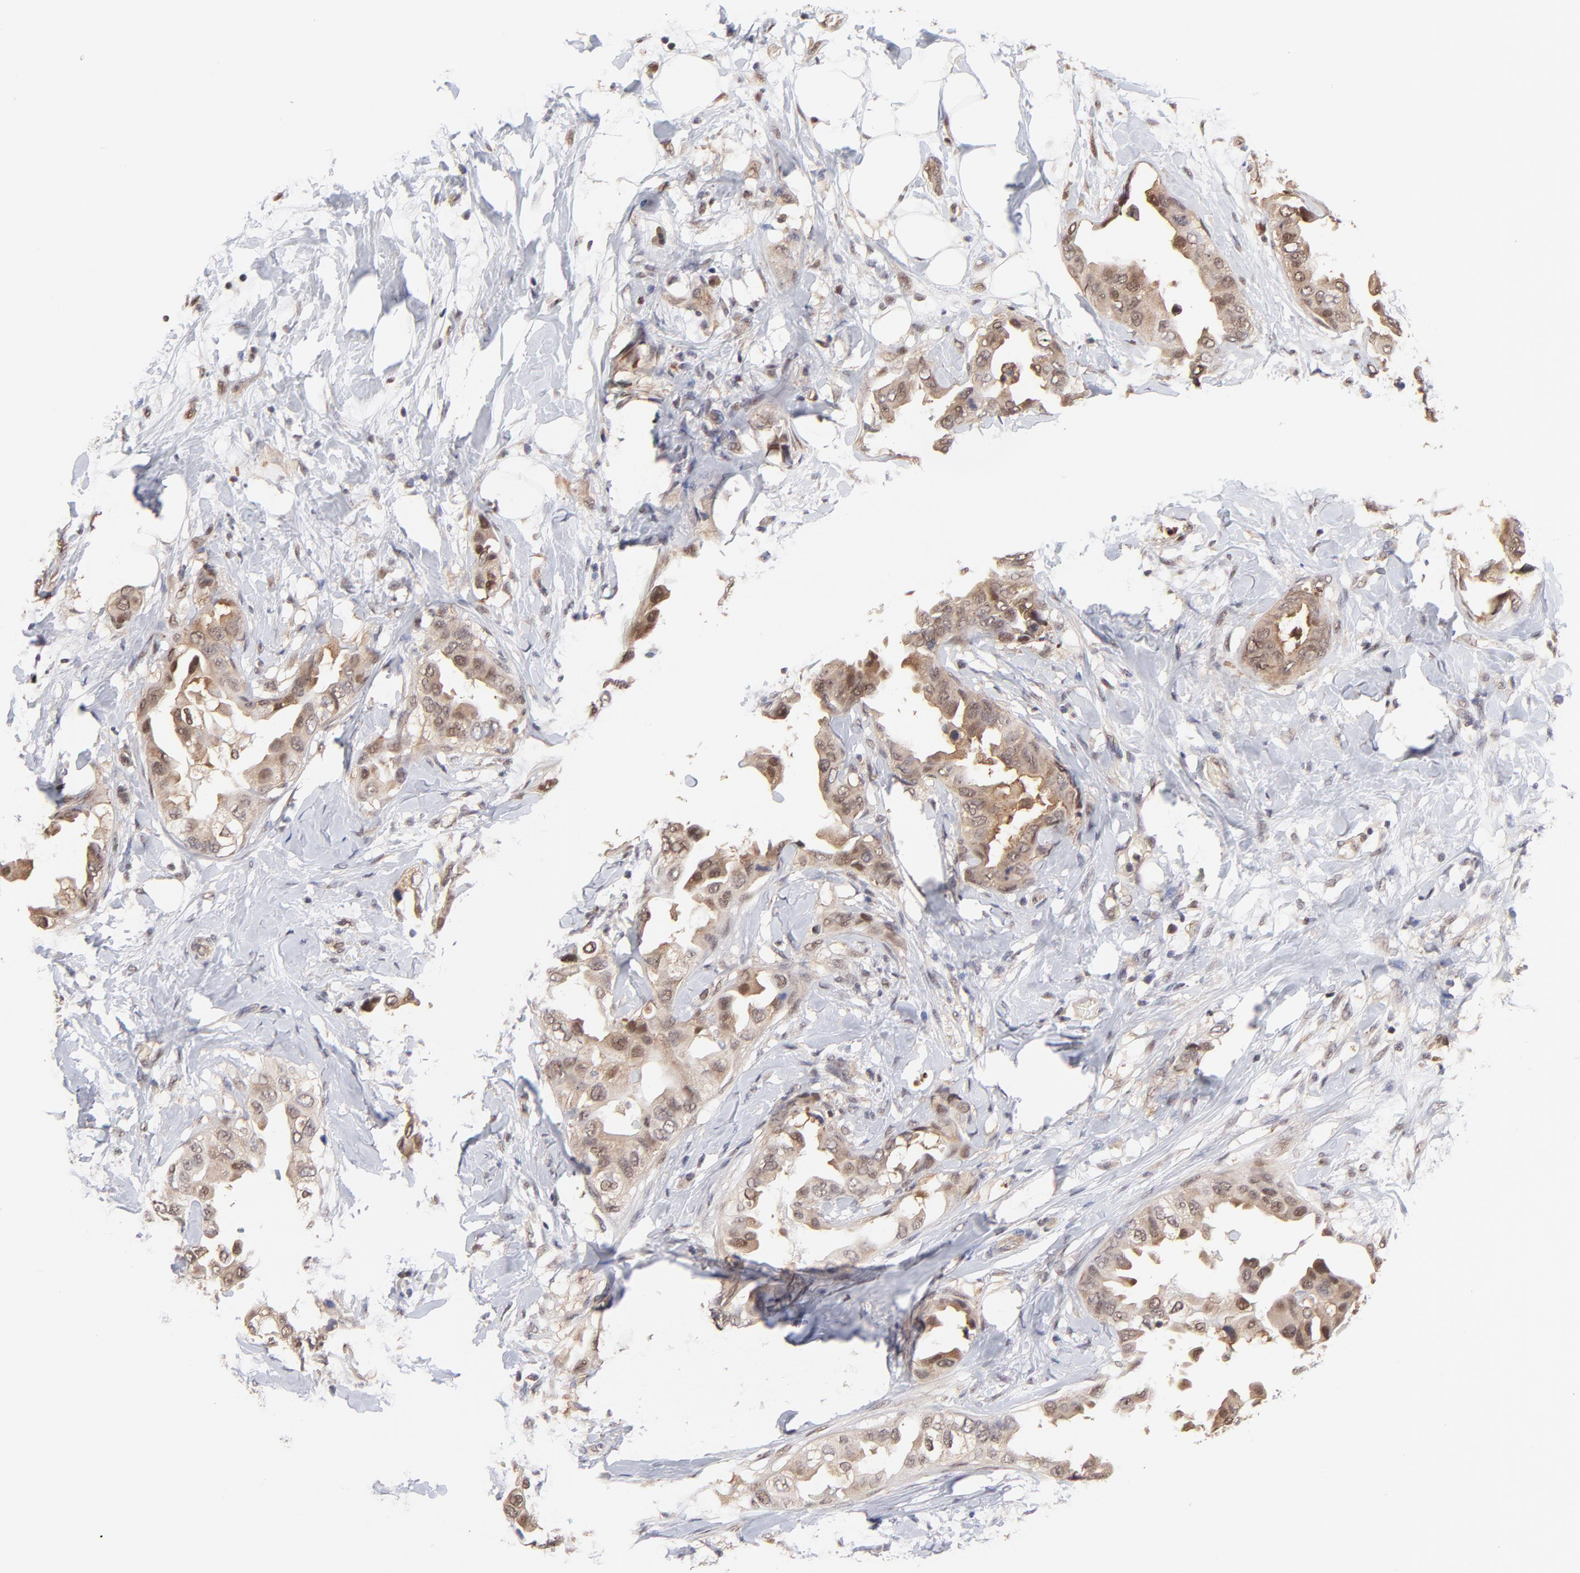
{"staining": {"intensity": "weak", "quantity": "25%-75%", "location": "cytoplasmic/membranous,nuclear"}, "tissue": "breast cancer", "cell_type": "Tumor cells", "image_type": "cancer", "snomed": [{"axis": "morphology", "description": "Duct carcinoma"}, {"axis": "topography", "description": "Breast"}], "caption": "Weak cytoplasmic/membranous and nuclear protein positivity is present in approximately 25%-75% of tumor cells in invasive ductal carcinoma (breast).", "gene": "PSMC4", "patient": {"sex": "female", "age": 40}}